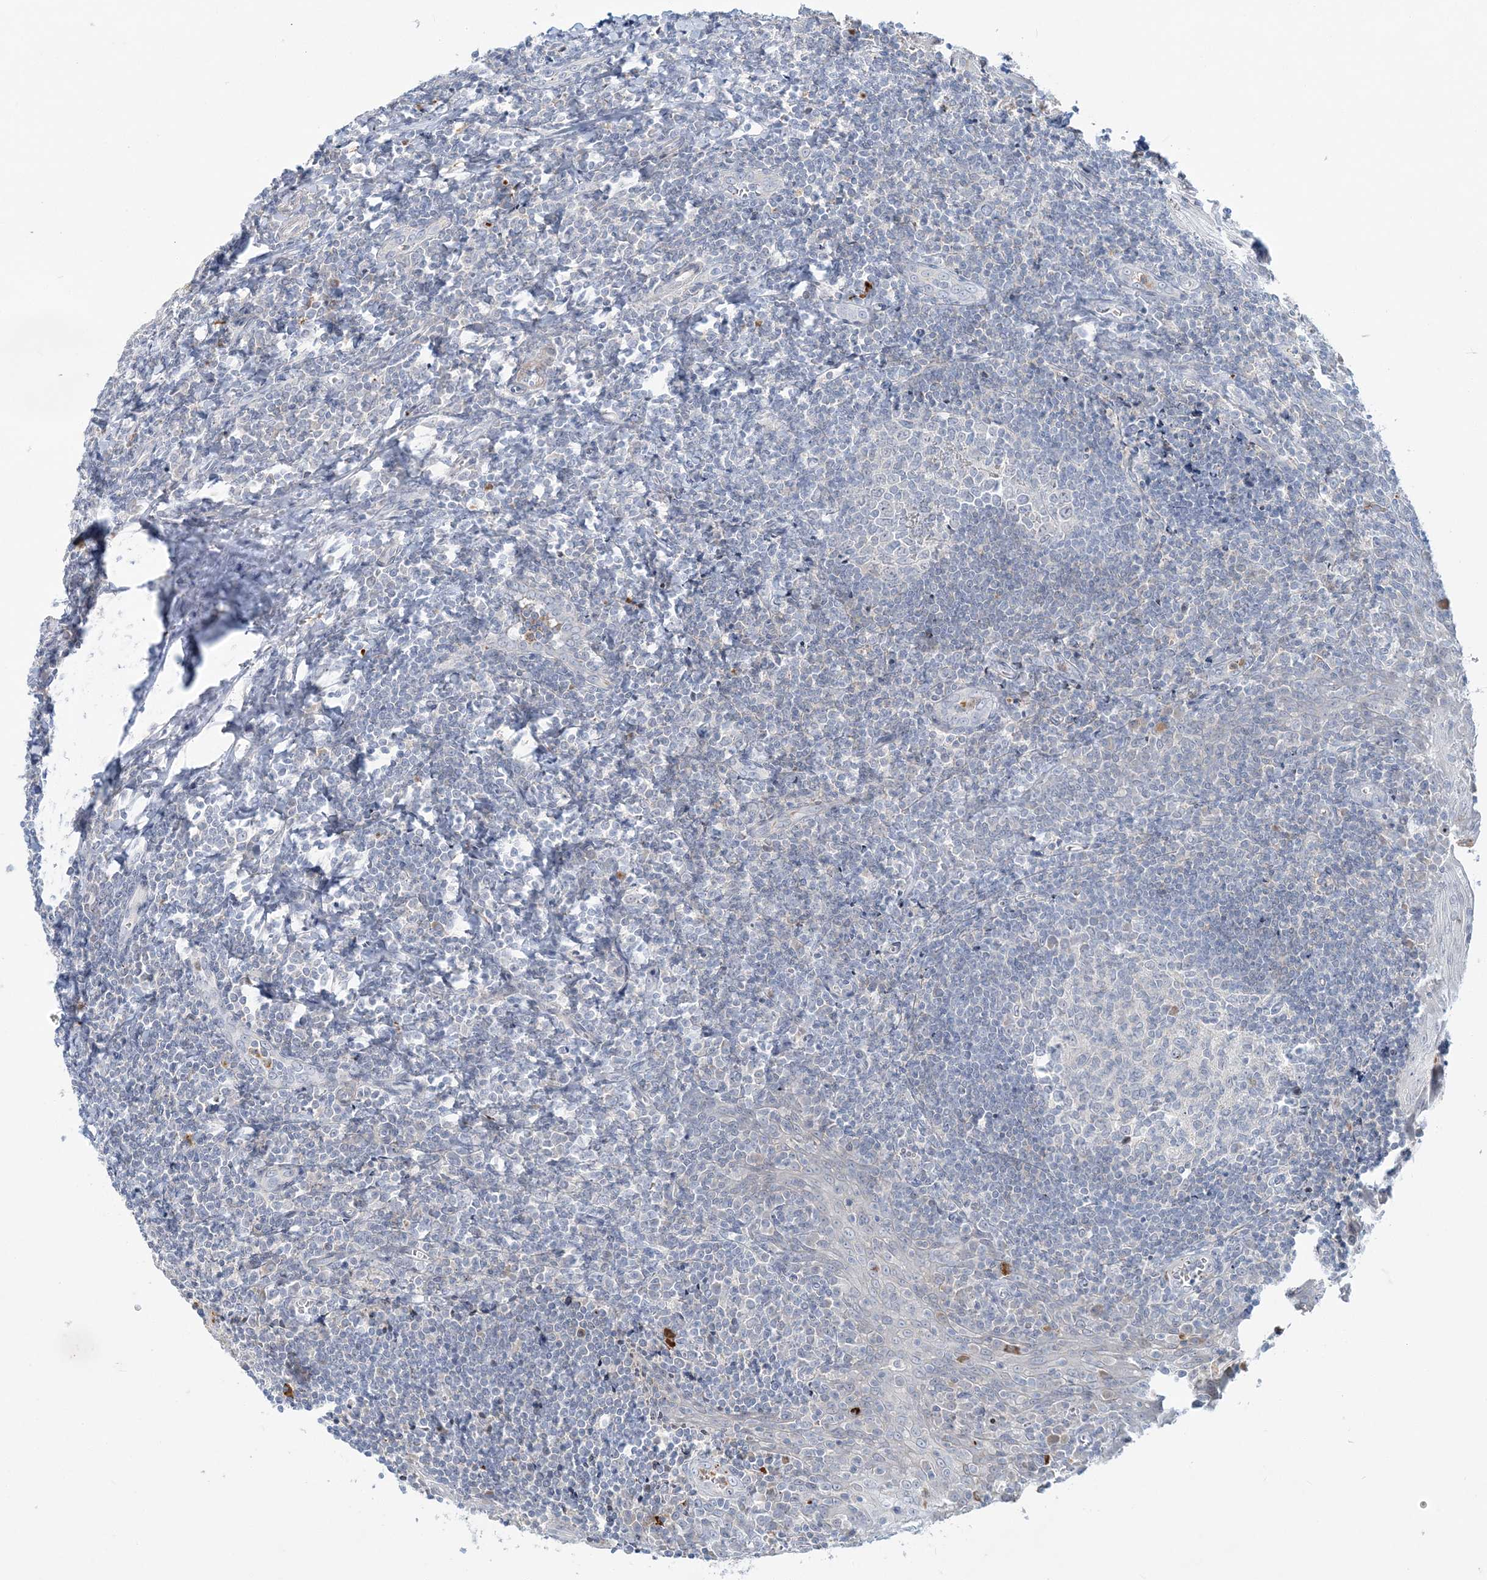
{"staining": {"intensity": "negative", "quantity": "none", "location": "none"}, "tissue": "tonsil", "cell_type": "Germinal center cells", "image_type": "normal", "snomed": [{"axis": "morphology", "description": "Normal tissue, NOS"}, {"axis": "topography", "description": "Tonsil"}], "caption": "IHC histopathology image of unremarkable human tonsil stained for a protein (brown), which reveals no staining in germinal center cells. (DAB immunohistochemistry (IHC), high magnification).", "gene": "DNAH5", "patient": {"sex": "male", "age": 27}}